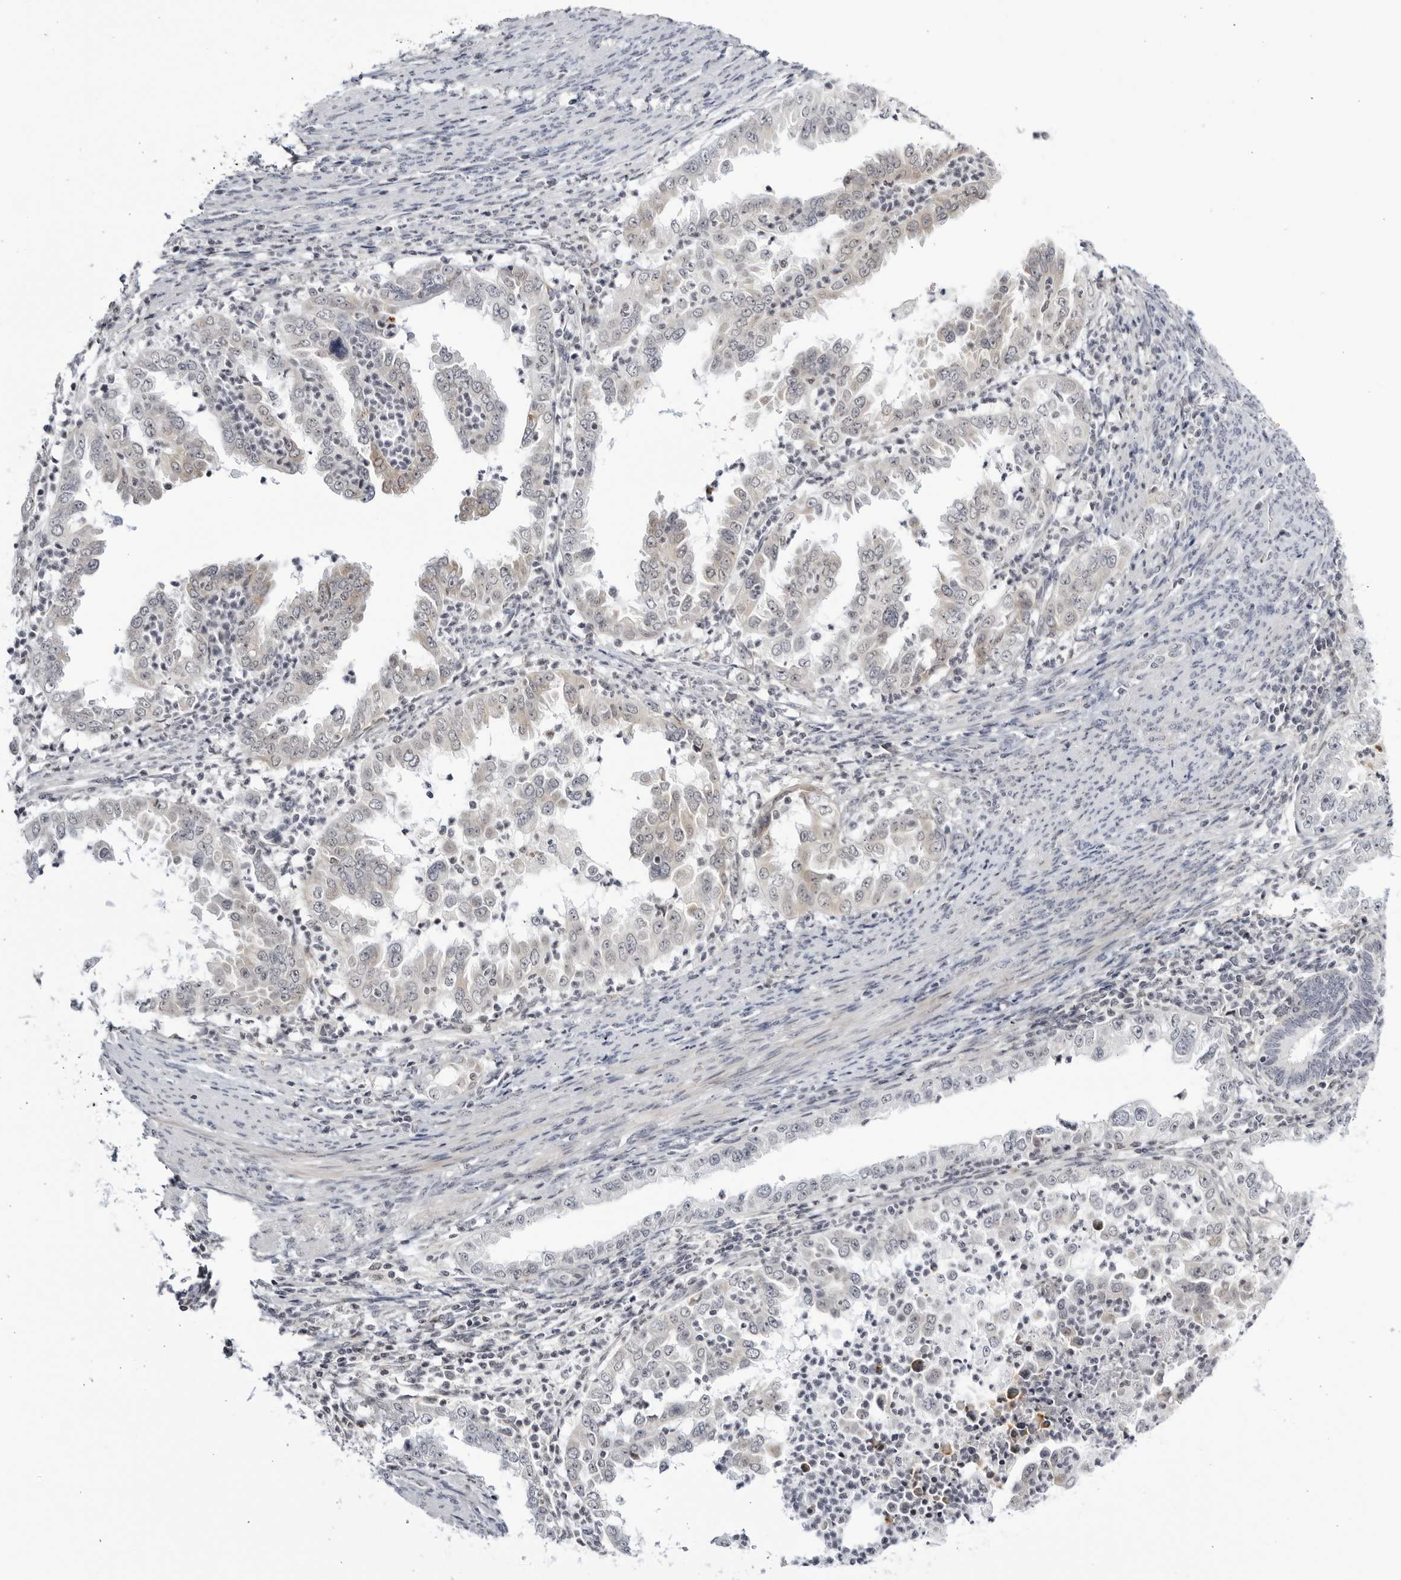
{"staining": {"intensity": "weak", "quantity": "<25%", "location": "cytoplasmic/membranous"}, "tissue": "endometrial cancer", "cell_type": "Tumor cells", "image_type": "cancer", "snomed": [{"axis": "morphology", "description": "Adenocarcinoma, NOS"}, {"axis": "topography", "description": "Endometrium"}], "caption": "There is no significant staining in tumor cells of adenocarcinoma (endometrial).", "gene": "CNBD1", "patient": {"sex": "female", "age": 85}}